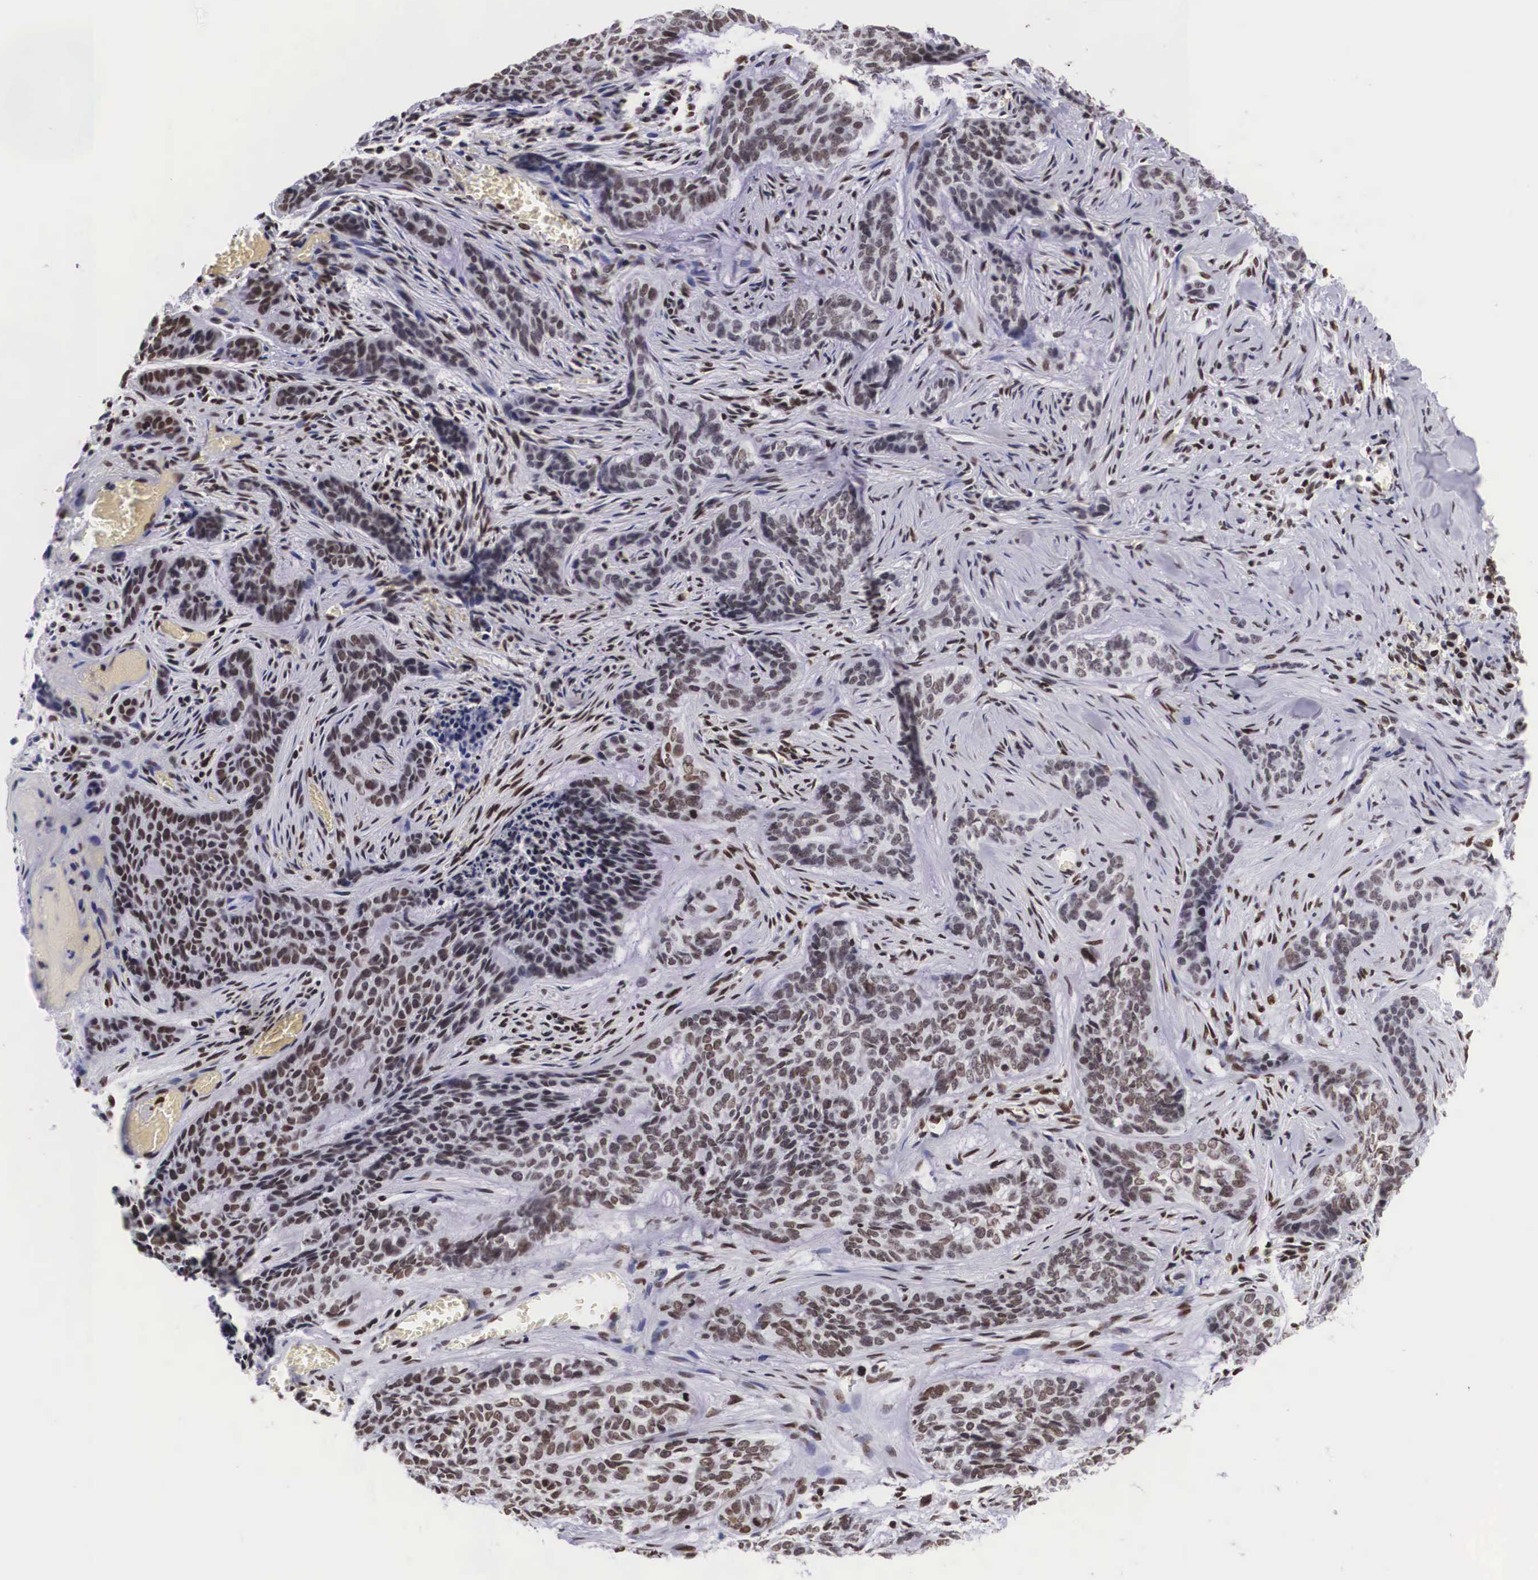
{"staining": {"intensity": "strong", "quantity": ">75%", "location": "nuclear"}, "tissue": "skin cancer", "cell_type": "Tumor cells", "image_type": "cancer", "snomed": [{"axis": "morphology", "description": "Normal tissue, NOS"}, {"axis": "morphology", "description": "Basal cell carcinoma"}, {"axis": "topography", "description": "Skin"}], "caption": "A brown stain labels strong nuclear positivity of a protein in skin basal cell carcinoma tumor cells.", "gene": "MECP2", "patient": {"sex": "female", "age": 65}}